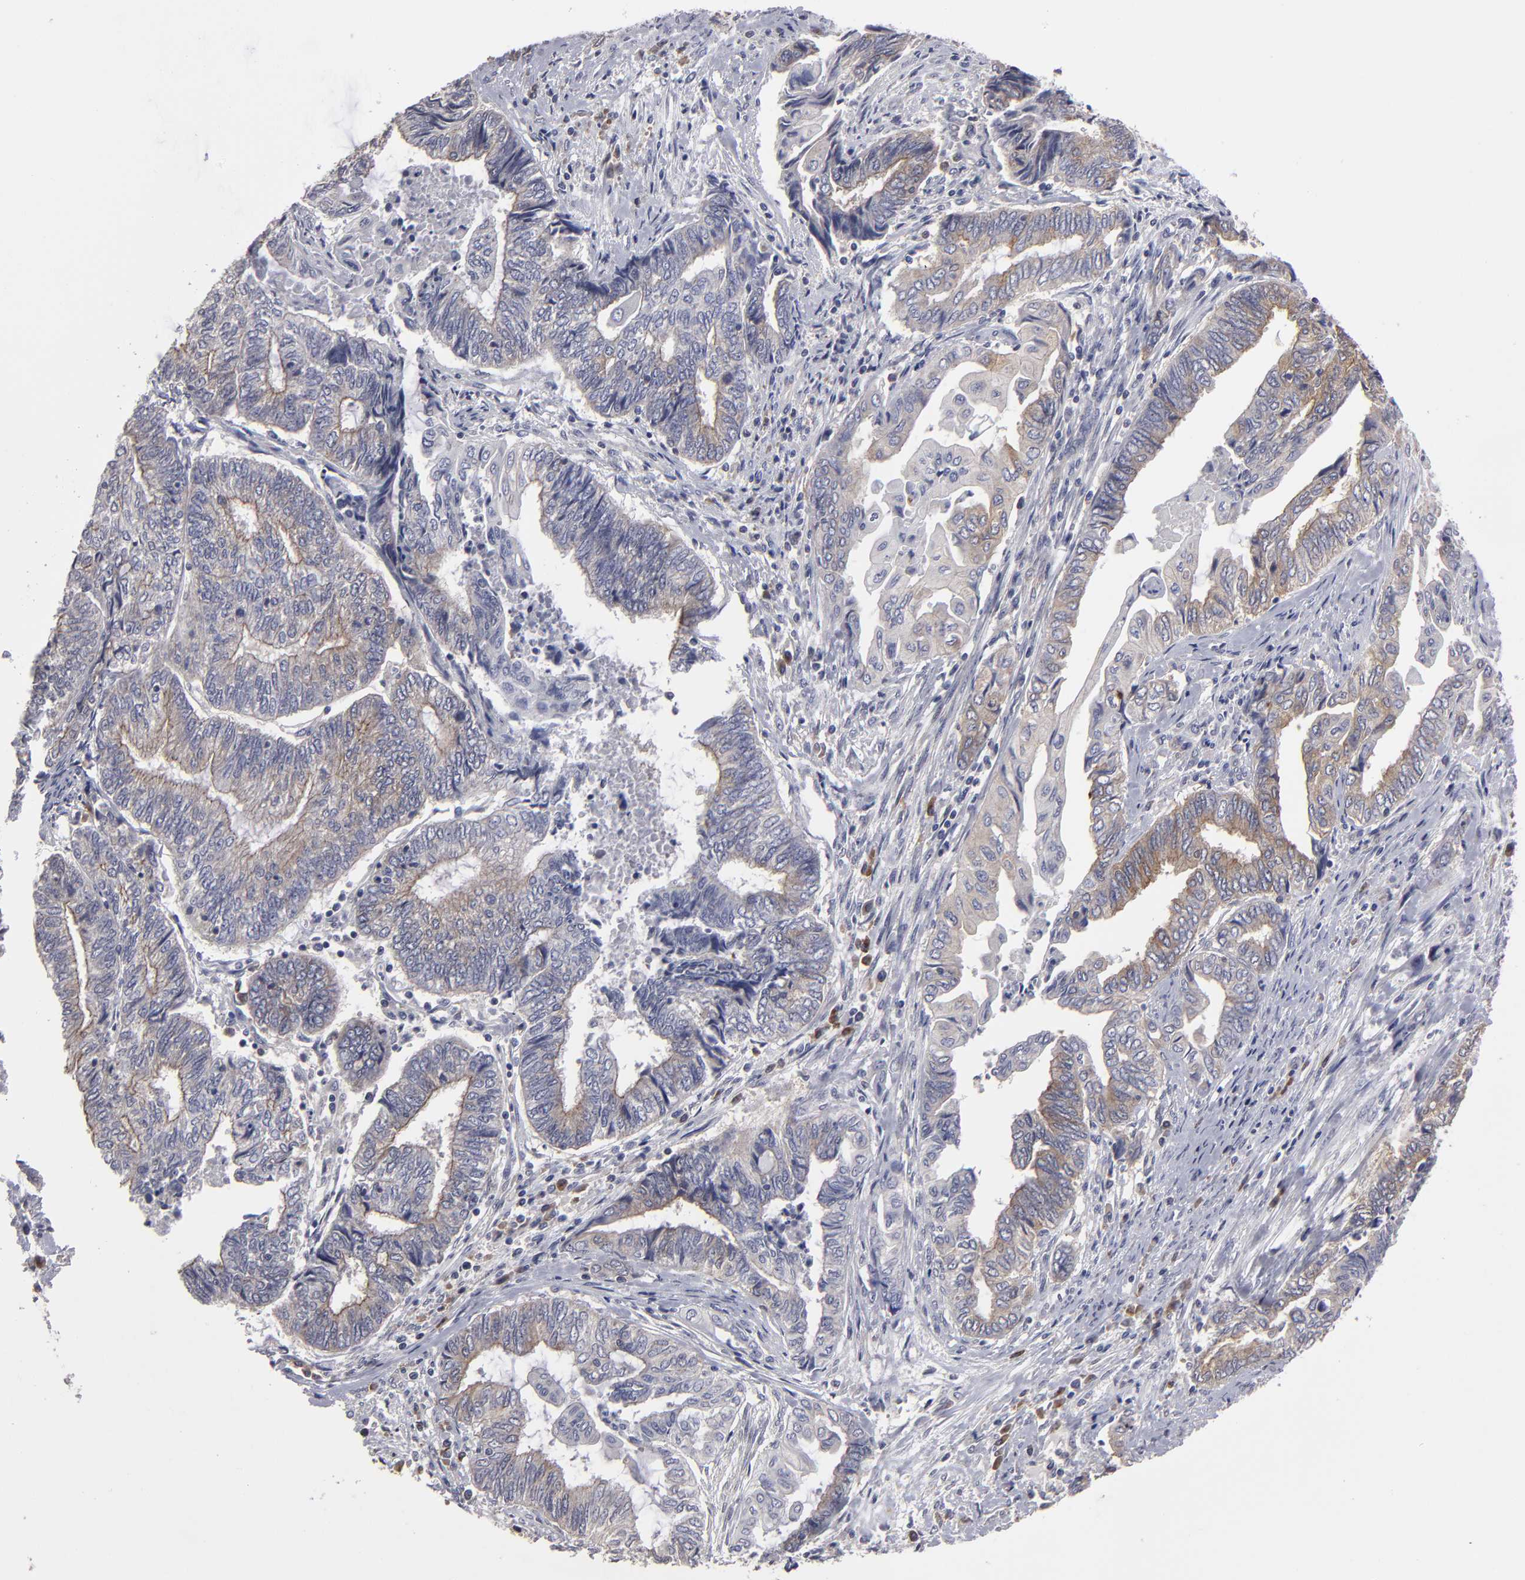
{"staining": {"intensity": "moderate", "quantity": "25%-75%", "location": "cytoplasmic/membranous"}, "tissue": "endometrial cancer", "cell_type": "Tumor cells", "image_type": "cancer", "snomed": [{"axis": "morphology", "description": "Adenocarcinoma, NOS"}, {"axis": "topography", "description": "Uterus"}, {"axis": "topography", "description": "Endometrium"}], "caption": "Protein staining of endometrial cancer (adenocarcinoma) tissue displays moderate cytoplasmic/membranous expression in approximately 25%-75% of tumor cells.", "gene": "CEP97", "patient": {"sex": "female", "age": 70}}